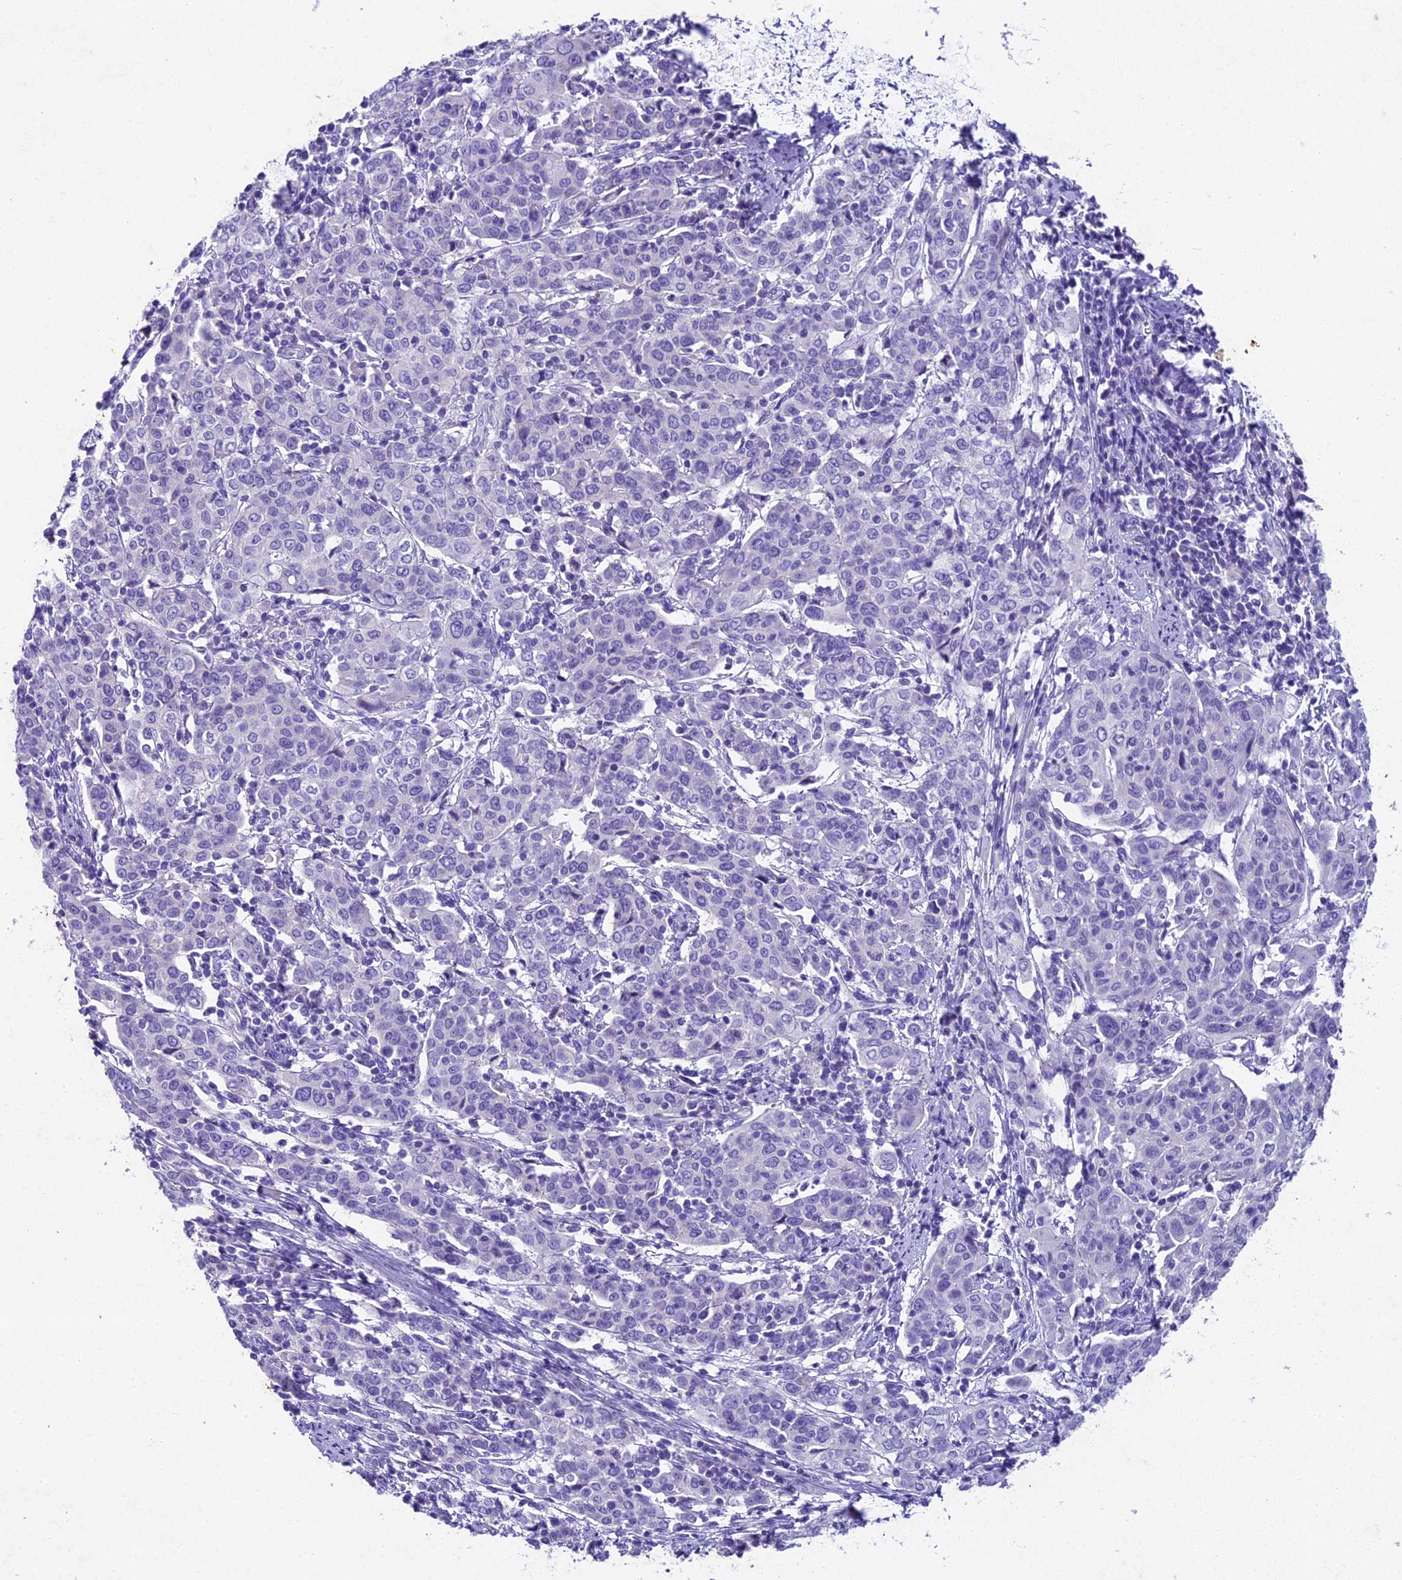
{"staining": {"intensity": "negative", "quantity": "none", "location": "none"}, "tissue": "cervical cancer", "cell_type": "Tumor cells", "image_type": "cancer", "snomed": [{"axis": "morphology", "description": "Squamous cell carcinoma, NOS"}, {"axis": "topography", "description": "Cervix"}], "caption": "Immunohistochemistry image of human cervical cancer (squamous cell carcinoma) stained for a protein (brown), which shows no positivity in tumor cells.", "gene": "IFT140", "patient": {"sex": "female", "age": 67}}